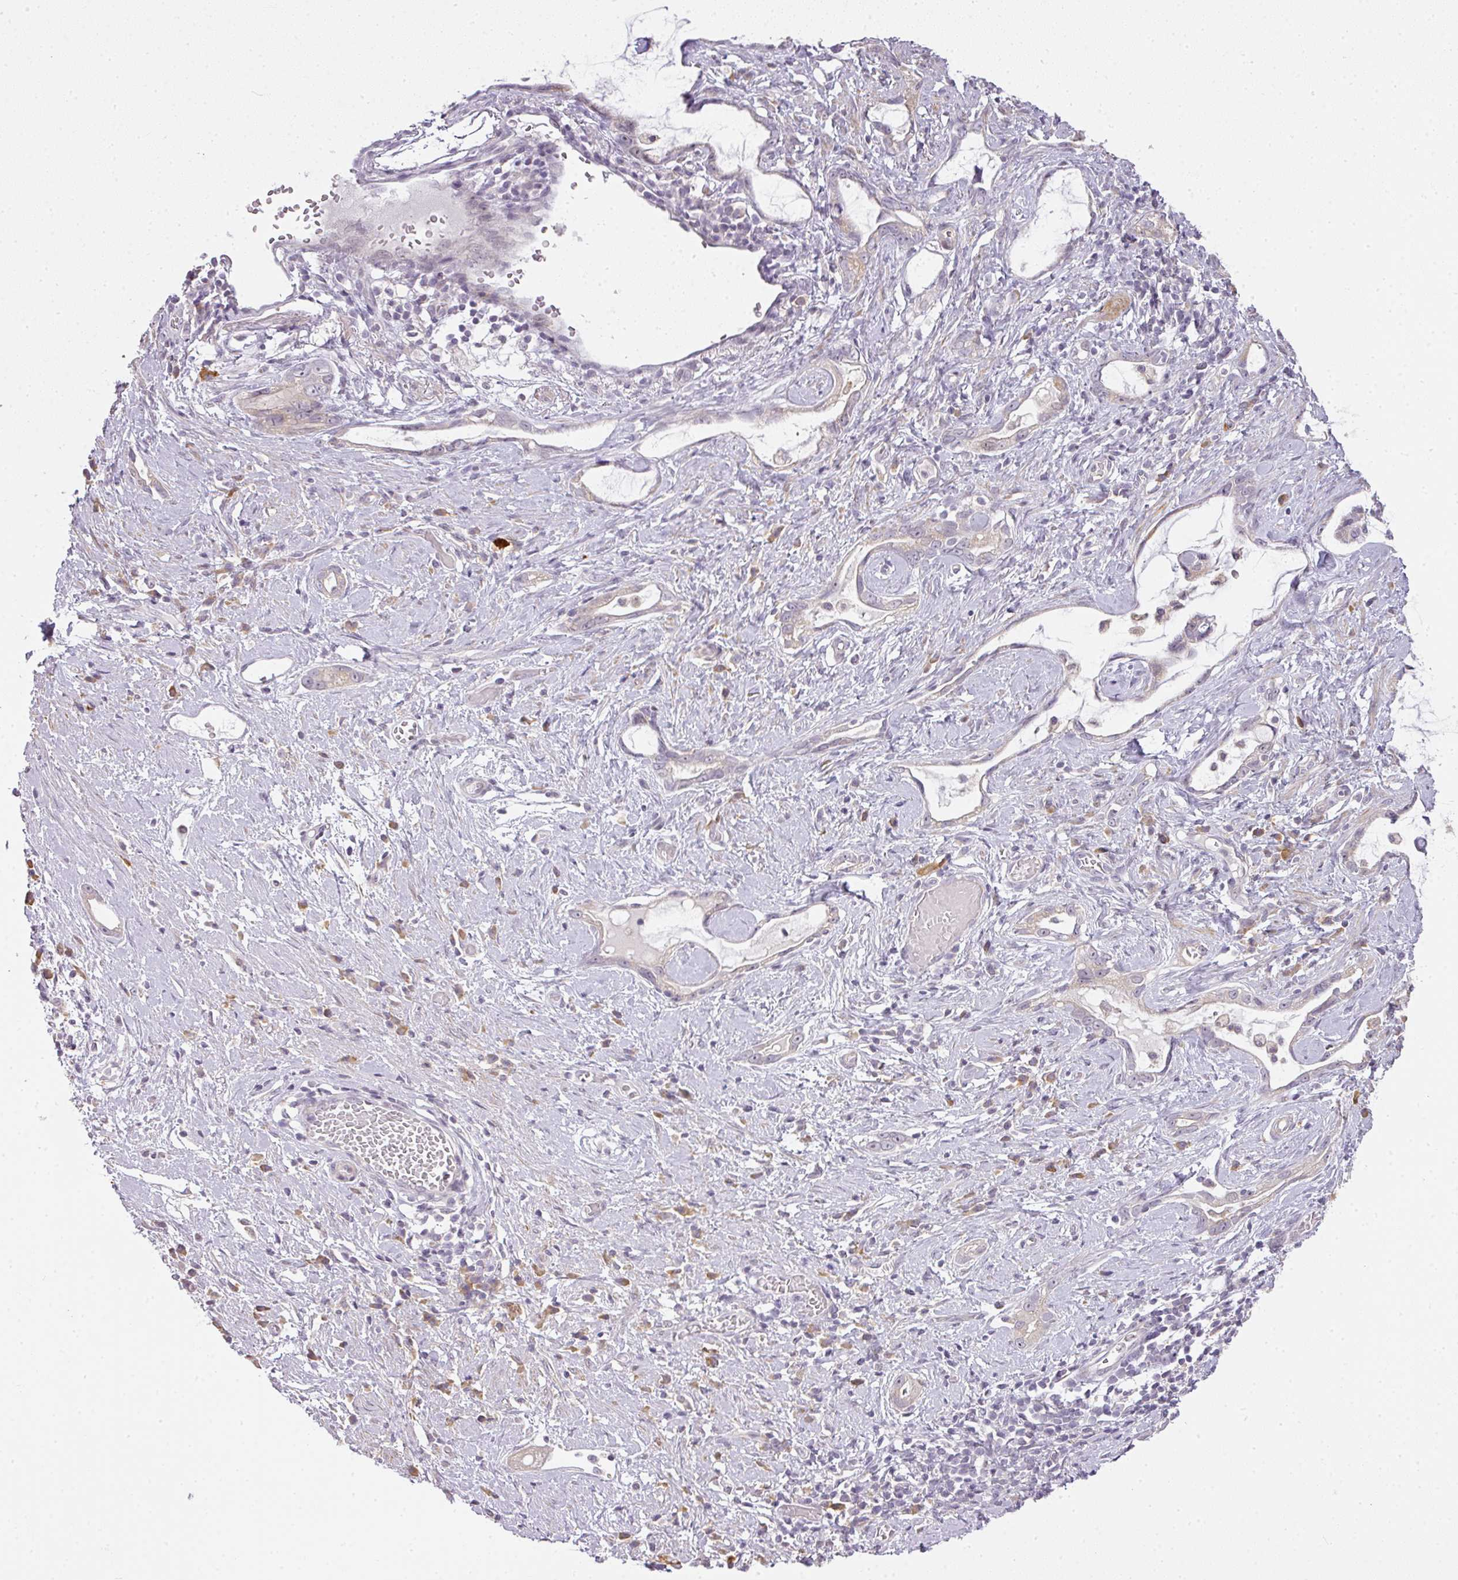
{"staining": {"intensity": "weak", "quantity": "<25%", "location": "cytoplasmic/membranous"}, "tissue": "stomach cancer", "cell_type": "Tumor cells", "image_type": "cancer", "snomed": [{"axis": "morphology", "description": "Adenocarcinoma, NOS"}, {"axis": "topography", "description": "Stomach"}], "caption": "Tumor cells show no significant positivity in stomach adenocarcinoma.", "gene": "MED19", "patient": {"sex": "male", "age": 55}}